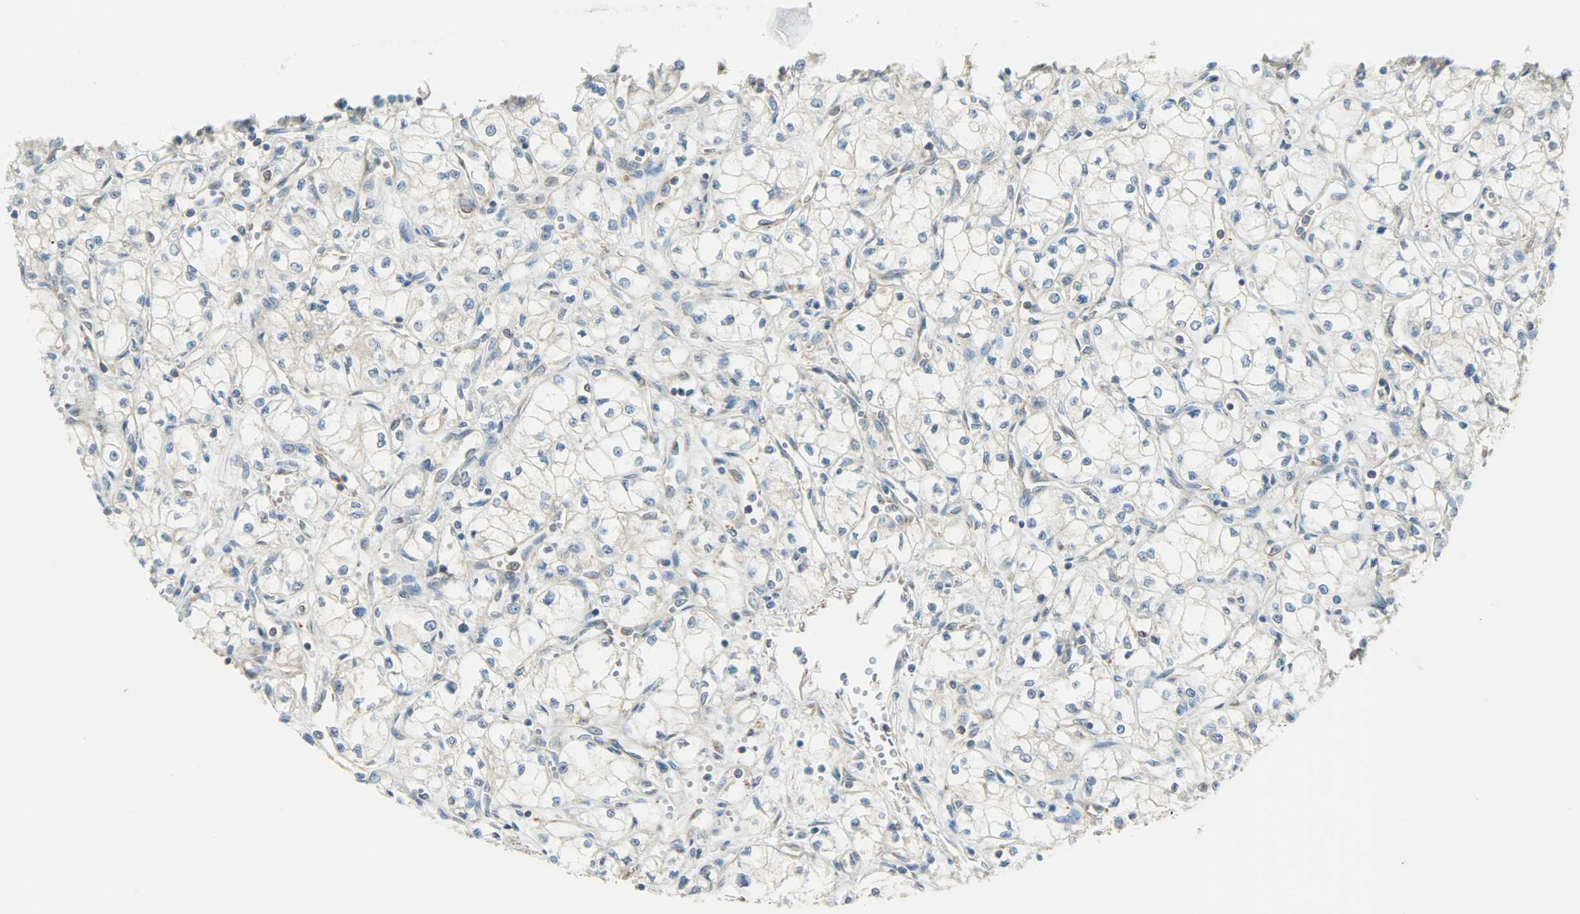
{"staining": {"intensity": "weak", "quantity": "25%-75%", "location": "cytoplasmic/membranous"}, "tissue": "renal cancer", "cell_type": "Tumor cells", "image_type": "cancer", "snomed": [{"axis": "morphology", "description": "Normal tissue, NOS"}, {"axis": "morphology", "description": "Adenocarcinoma, NOS"}, {"axis": "topography", "description": "Kidney"}], "caption": "Renal adenocarcinoma stained with a protein marker exhibits weak staining in tumor cells.", "gene": "TSC22D2", "patient": {"sex": "male", "age": 59}}